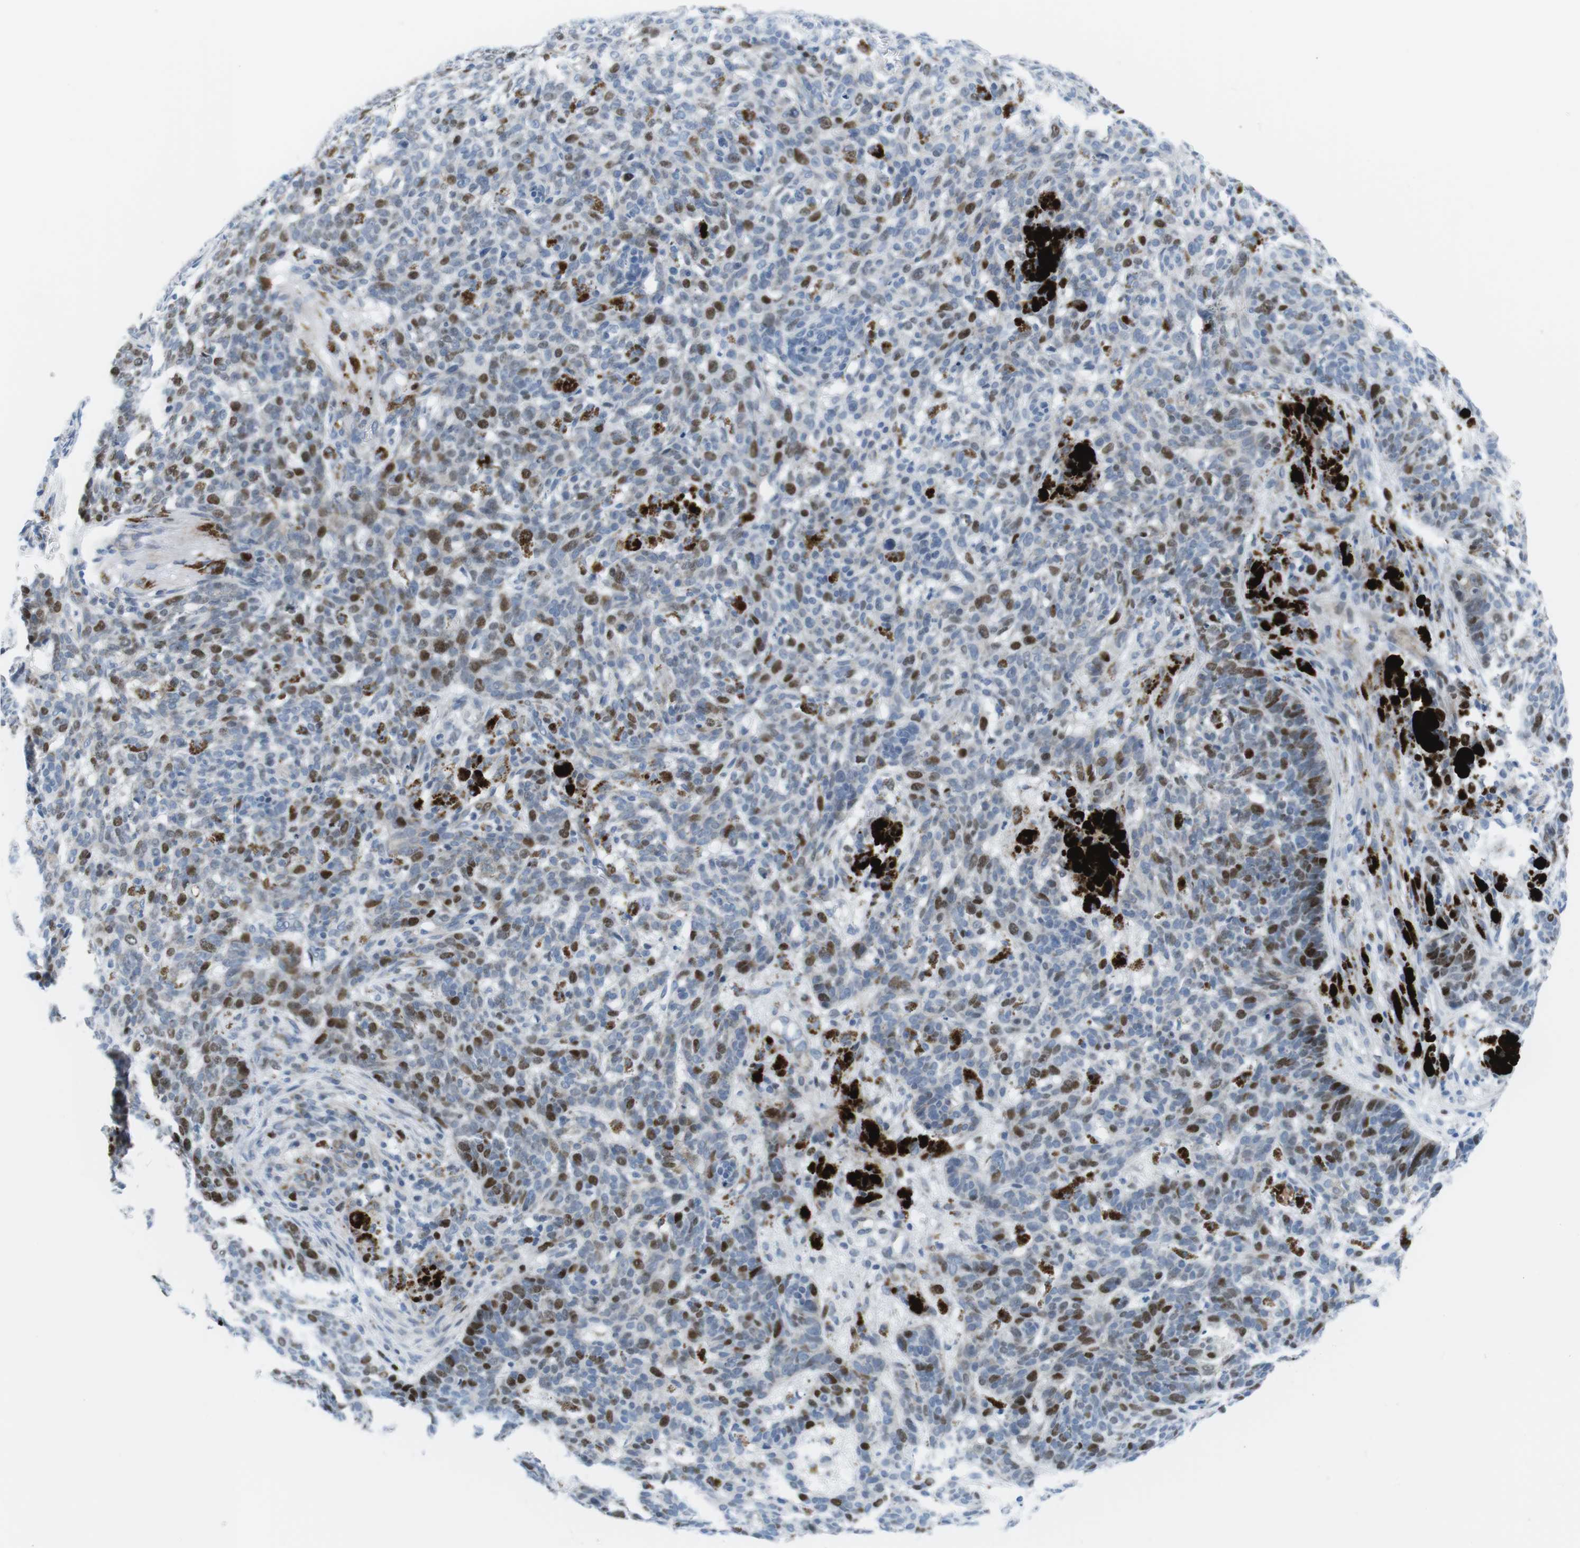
{"staining": {"intensity": "strong", "quantity": "25%-75%", "location": "nuclear"}, "tissue": "skin cancer", "cell_type": "Tumor cells", "image_type": "cancer", "snomed": [{"axis": "morphology", "description": "Basal cell carcinoma"}, {"axis": "topography", "description": "Skin"}], "caption": "A brown stain shows strong nuclear staining of a protein in human skin basal cell carcinoma tumor cells.", "gene": "CHAF1A", "patient": {"sex": "male", "age": 85}}